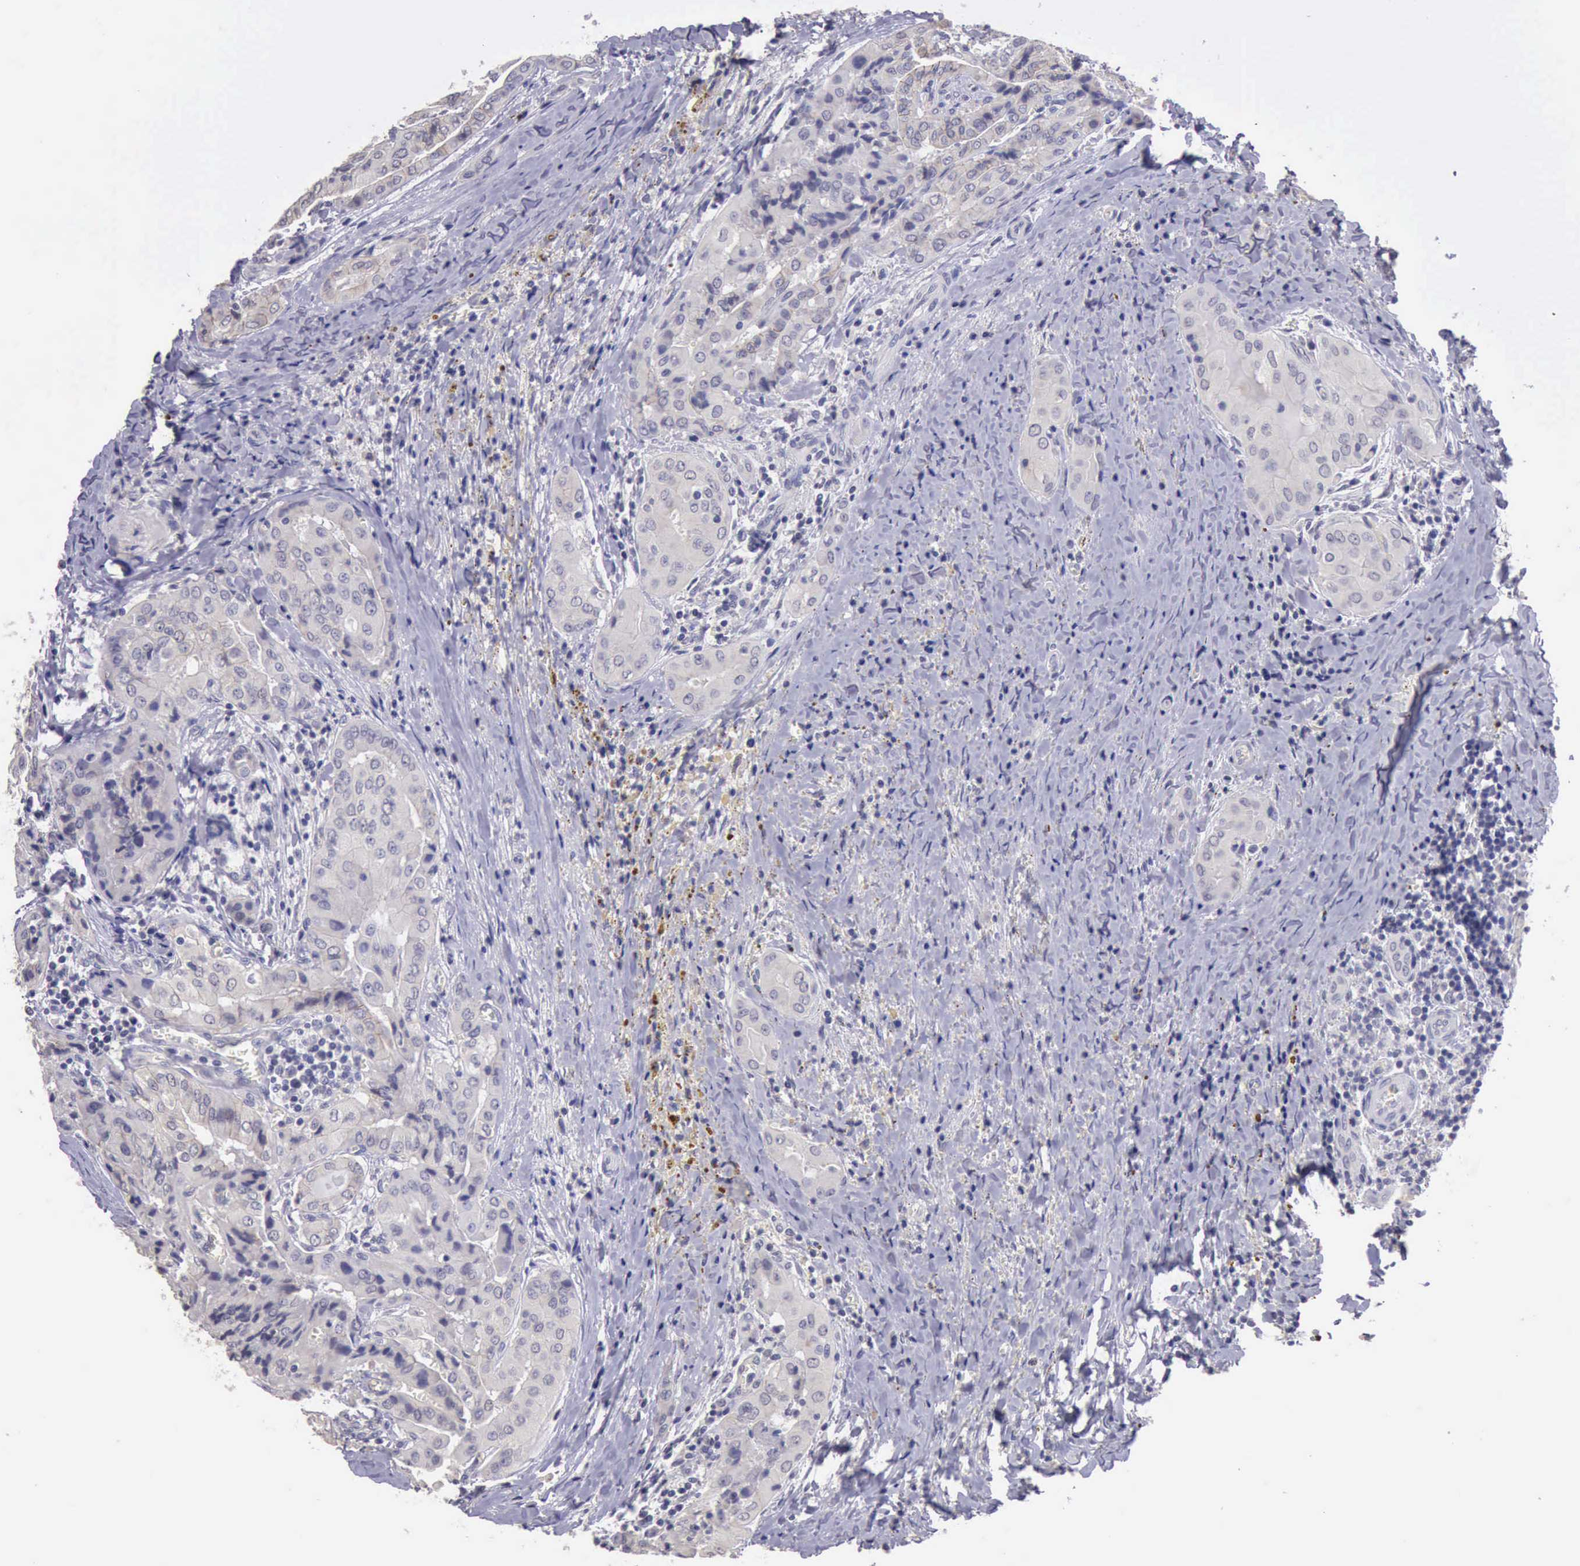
{"staining": {"intensity": "negative", "quantity": "none", "location": "none"}, "tissue": "thyroid cancer", "cell_type": "Tumor cells", "image_type": "cancer", "snomed": [{"axis": "morphology", "description": "Papillary adenocarcinoma, NOS"}, {"axis": "topography", "description": "Thyroid gland"}], "caption": "Tumor cells are negative for protein expression in human thyroid papillary adenocarcinoma.", "gene": "KCND1", "patient": {"sex": "female", "age": 71}}